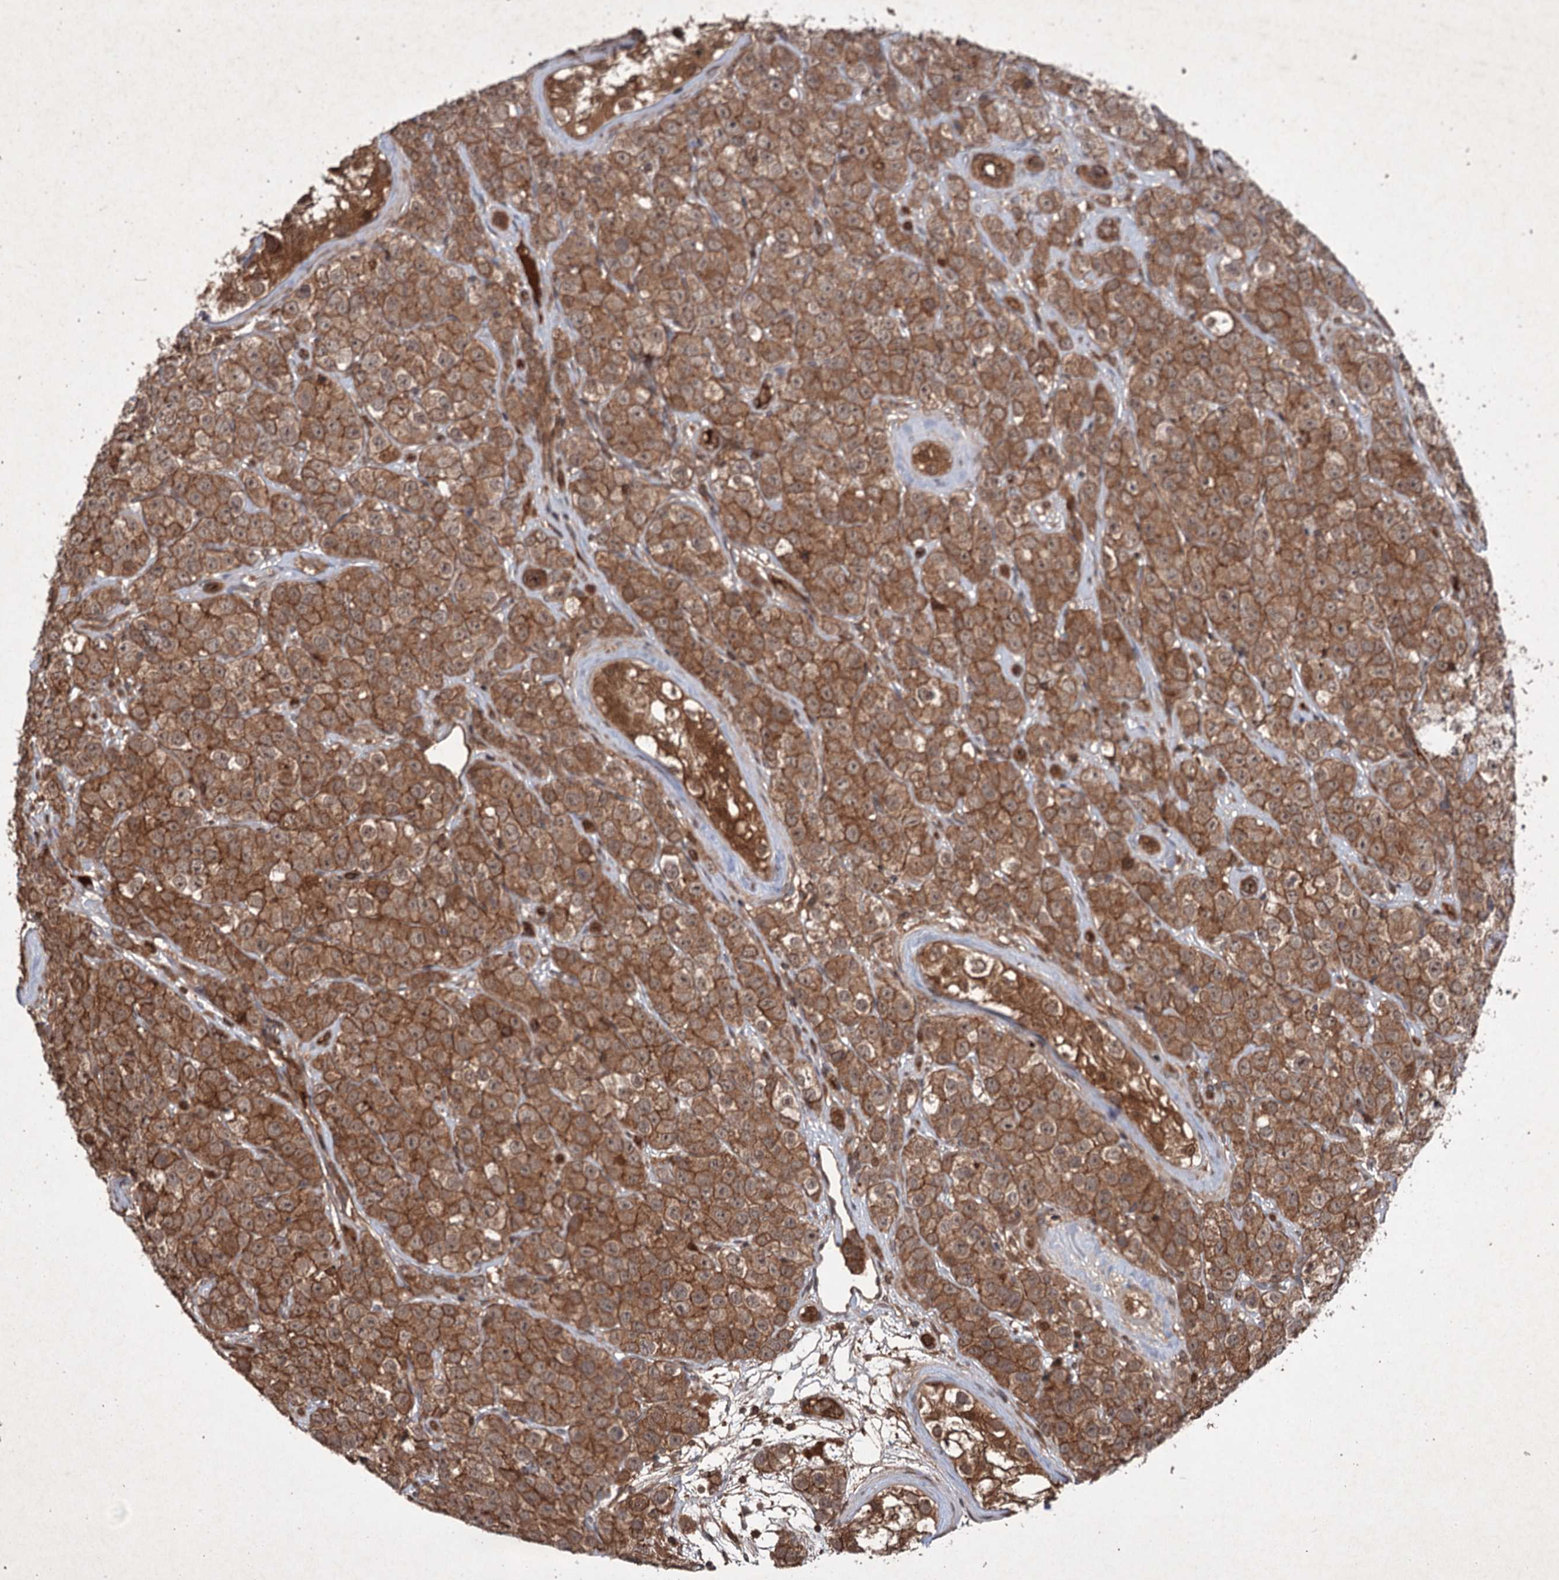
{"staining": {"intensity": "strong", "quantity": ">75%", "location": "cytoplasmic/membranous"}, "tissue": "testis cancer", "cell_type": "Tumor cells", "image_type": "cancer", "snomed": [{"axis": "morphology", "description": "Seminoma, NOS"}, {"axis": "topography", "description": "Testis"}], "caption": "Immunohistochemistry image of neoplastic tissue: human testis cancer (seminoma) stained using immunohistochemistry demonstrates high levels of strong protein expression localized specifically in the cytoplasmic/membranous of tumor cells, appearing as a cytoplasmic/membranous brown color.", "gene": "ADK", "patient": {"sex": "male", "age": 28}}